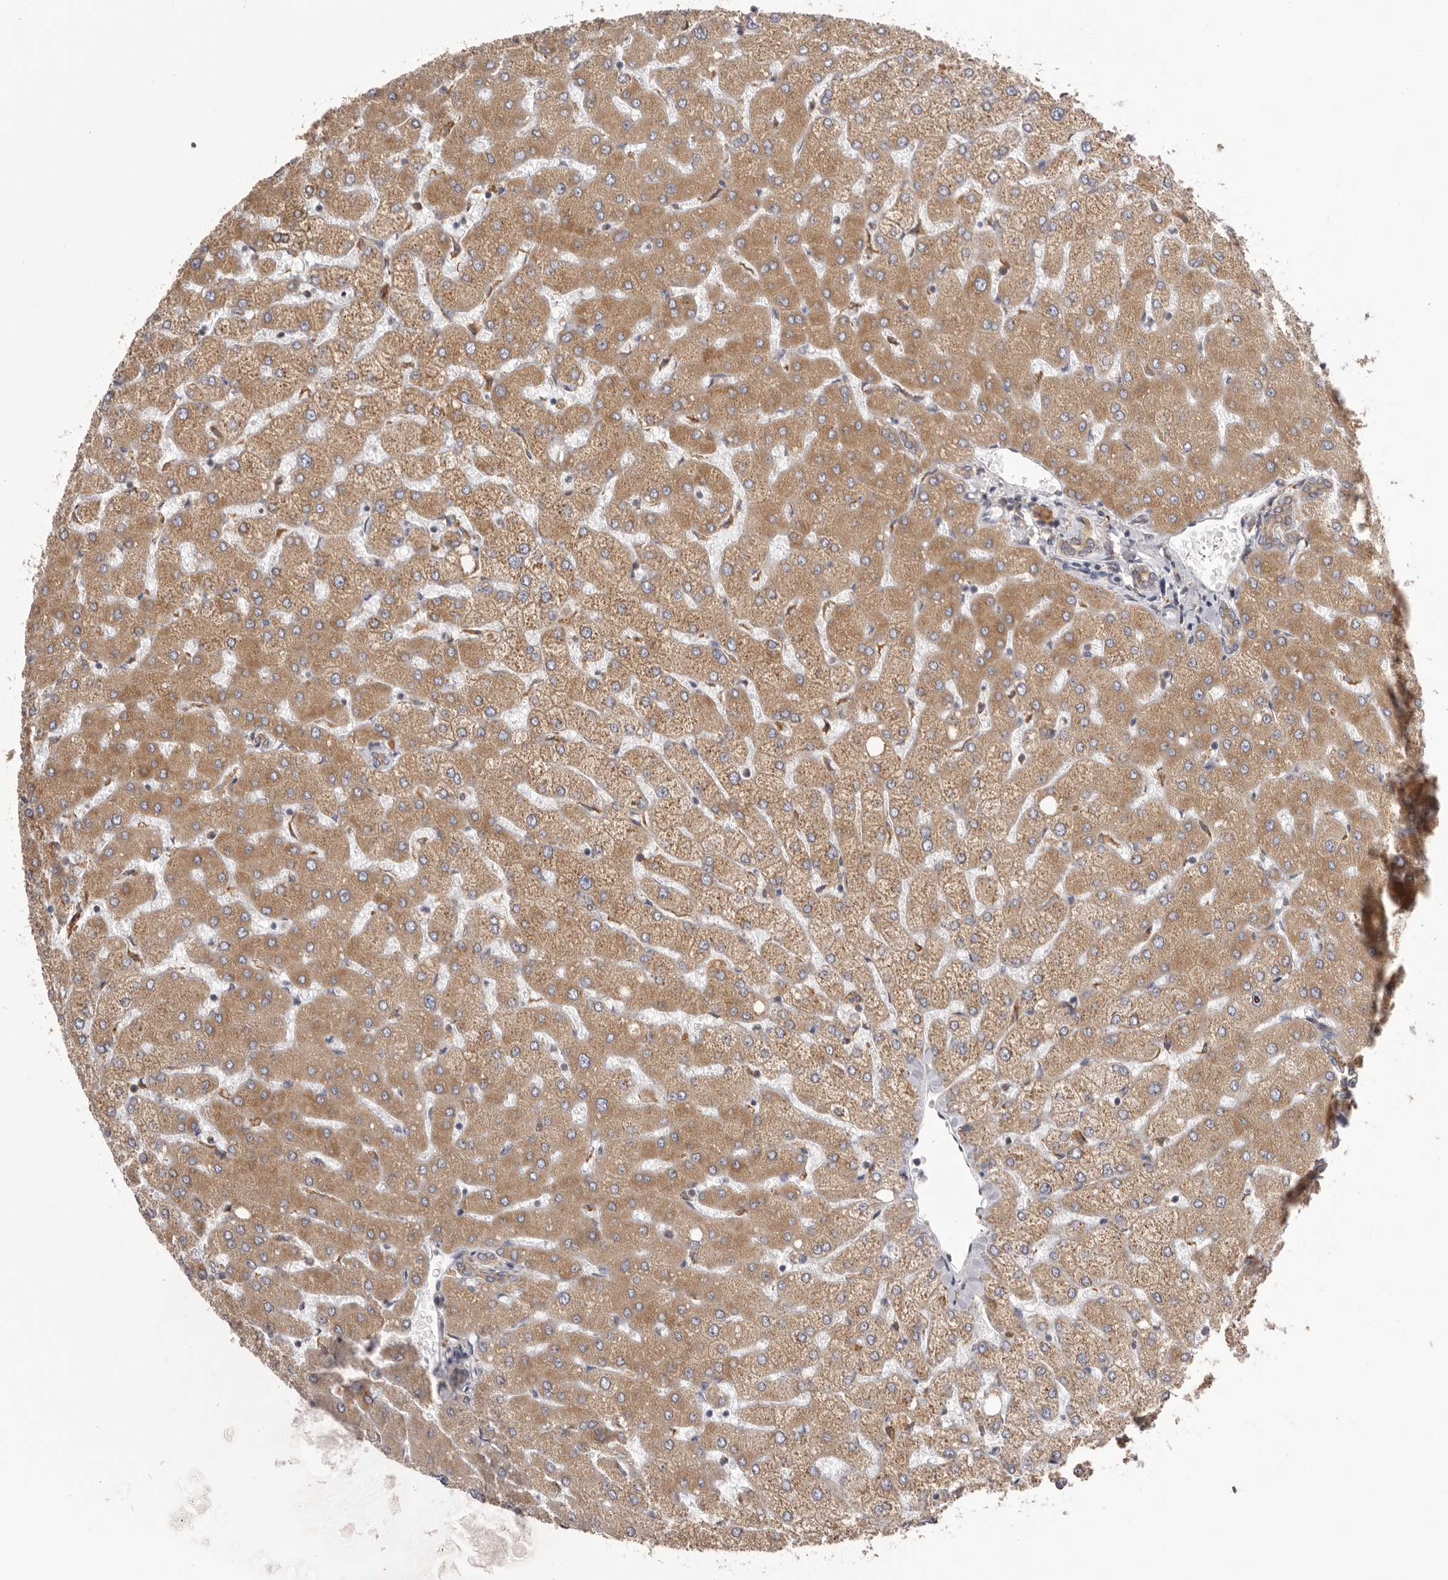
{"staining": {"intensity": "moderate", "quantity": ">75%", "location": "cytoplasmic/membranous"}, "tissue": "liver", "cell_type": "Cholangiocytes", "image_type": "normal", "snomed": [{"axis": "morphology", "description": "Normal tissue, NOS"}, {"axis": "topography", "description": "Liver"}], "caption": "A histopathology image showing moderate cytoplasmic/membranous positivity in about >75% of cholangiocytes in unremarkable liver, as visualized by brown immunohistochemical staining.", "gene": "QRSL1", "patient": {"sex": "female", "age": 54}}